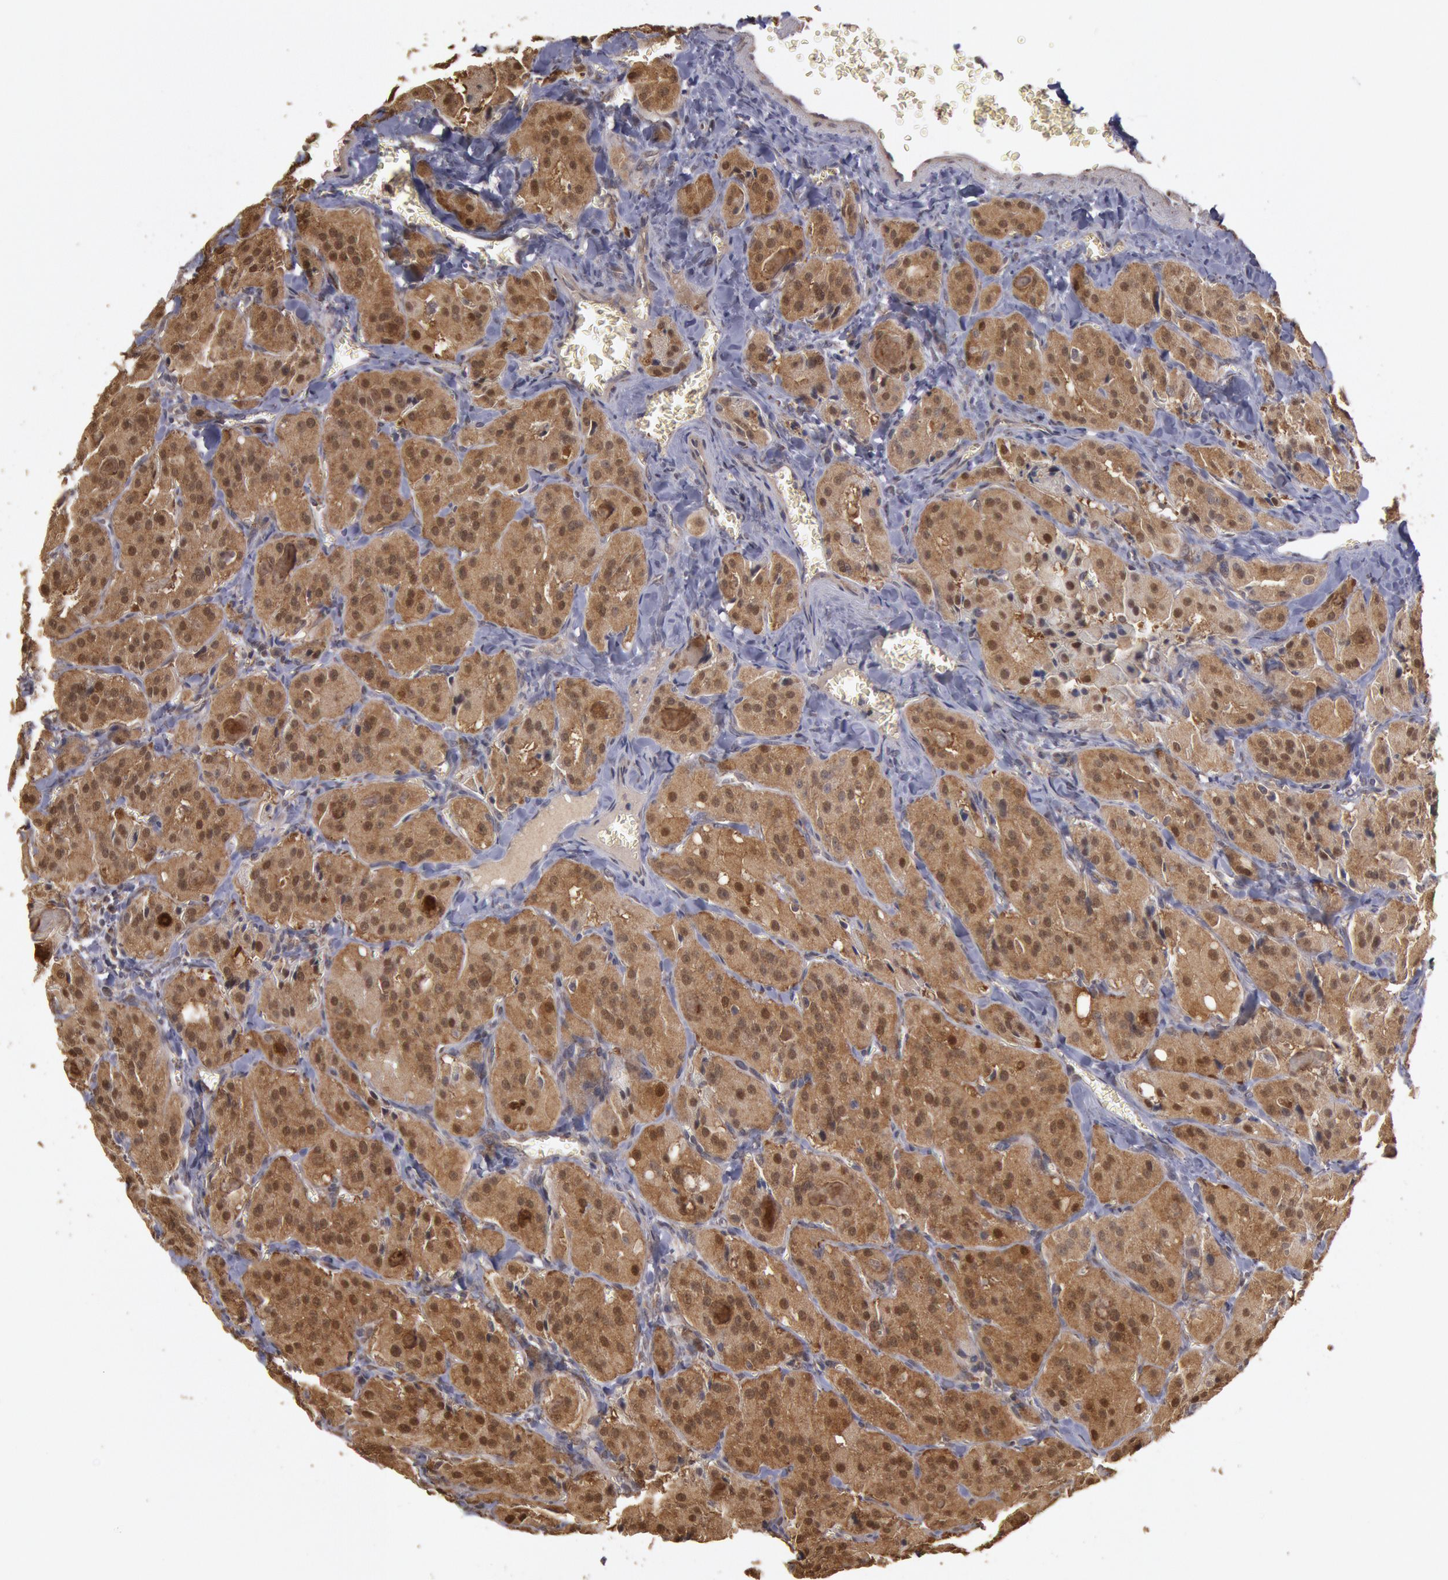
{"staining": {"intensity": "moderate", "quantity": ">75%", "location": "cytoplasmic/membranous,nuclear"}, "tissue": "thyroid cancer", "cell_type": "Tumor cells", "image_type": "cancer", "snomed": [{"axis": "morphology", "description": "Carcinoma, NOS"}, {"axis": "topography", "description": "Thyroid gland"}], "caption": "Immunohistochemistry staining of thyroid cancer, which demonstrates medium levels of moderate cytoplasmic/membranous and nuclear positivity in about >75% of tumor cells indicating moderate cytoplasmic/membranous and nuclear protein staining. The staining was performed using DAB (brown) for protein detection and nuclei were counterstained in hematoxylin (blue).", "gene": "USP14", "patient": {"sex": "male", "age": 76}}